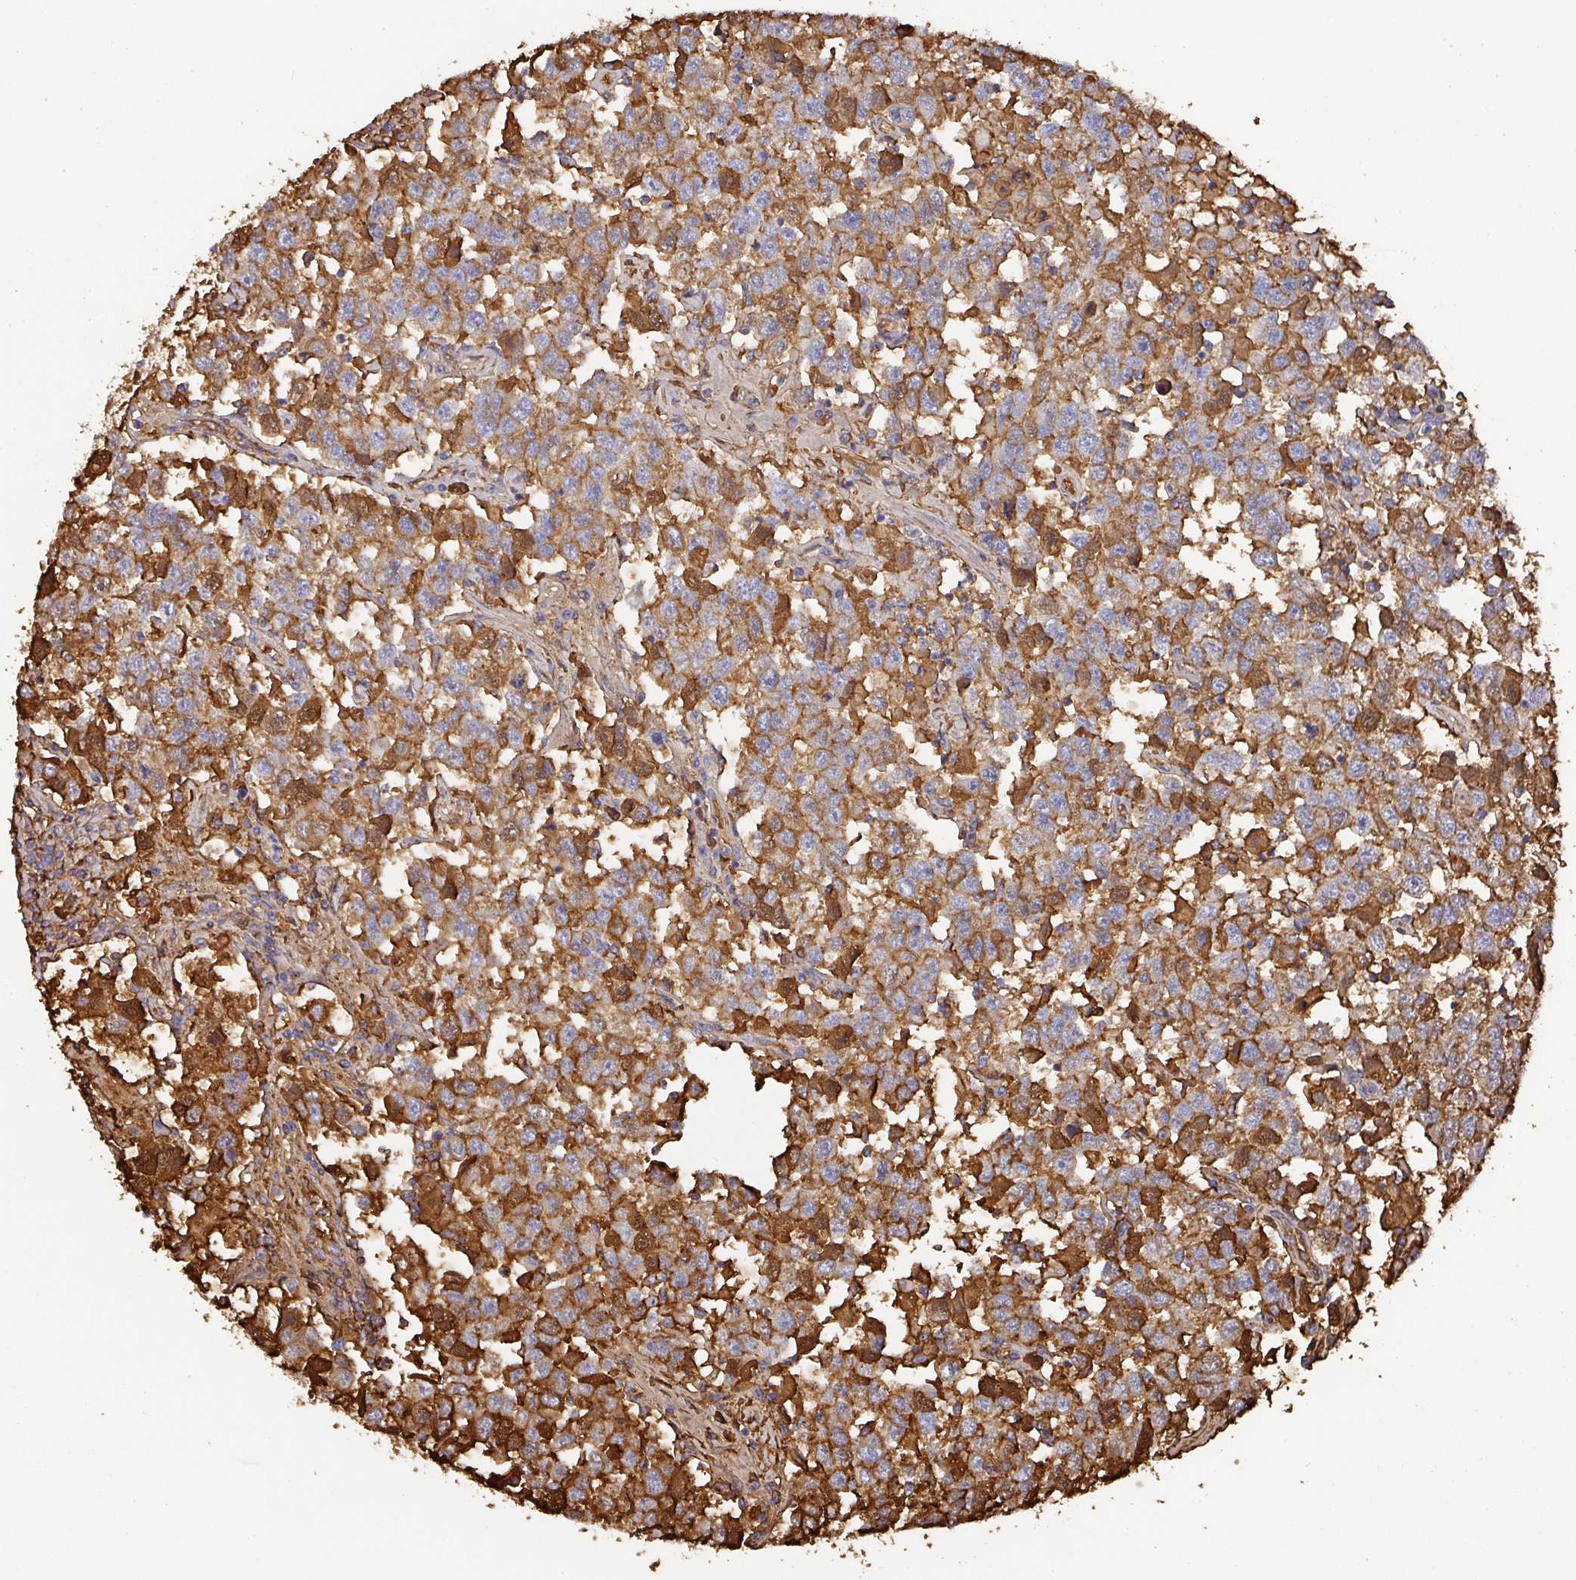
{"staining": {"intensity": "moderate", "quantity": "25%-75%", "location": "cytoplasmic/membranous,nuclear"}, "tissue": "testis cancer", "cell_type": "Tumor cells", "image_type": "cancer", "snomed": [{"axis": "morphology", "description": "Seminoma, NOS"}, {"axis": "topography", "description": "Testis"}], "caption": "The micrograph shows a brown stain indicating the presence of a protein in the cytoplasmic/membranous and nuclear of tumor cells in testis cancer.", "gene": "ALB", "patient": {"sex": "male", "age": 41}}